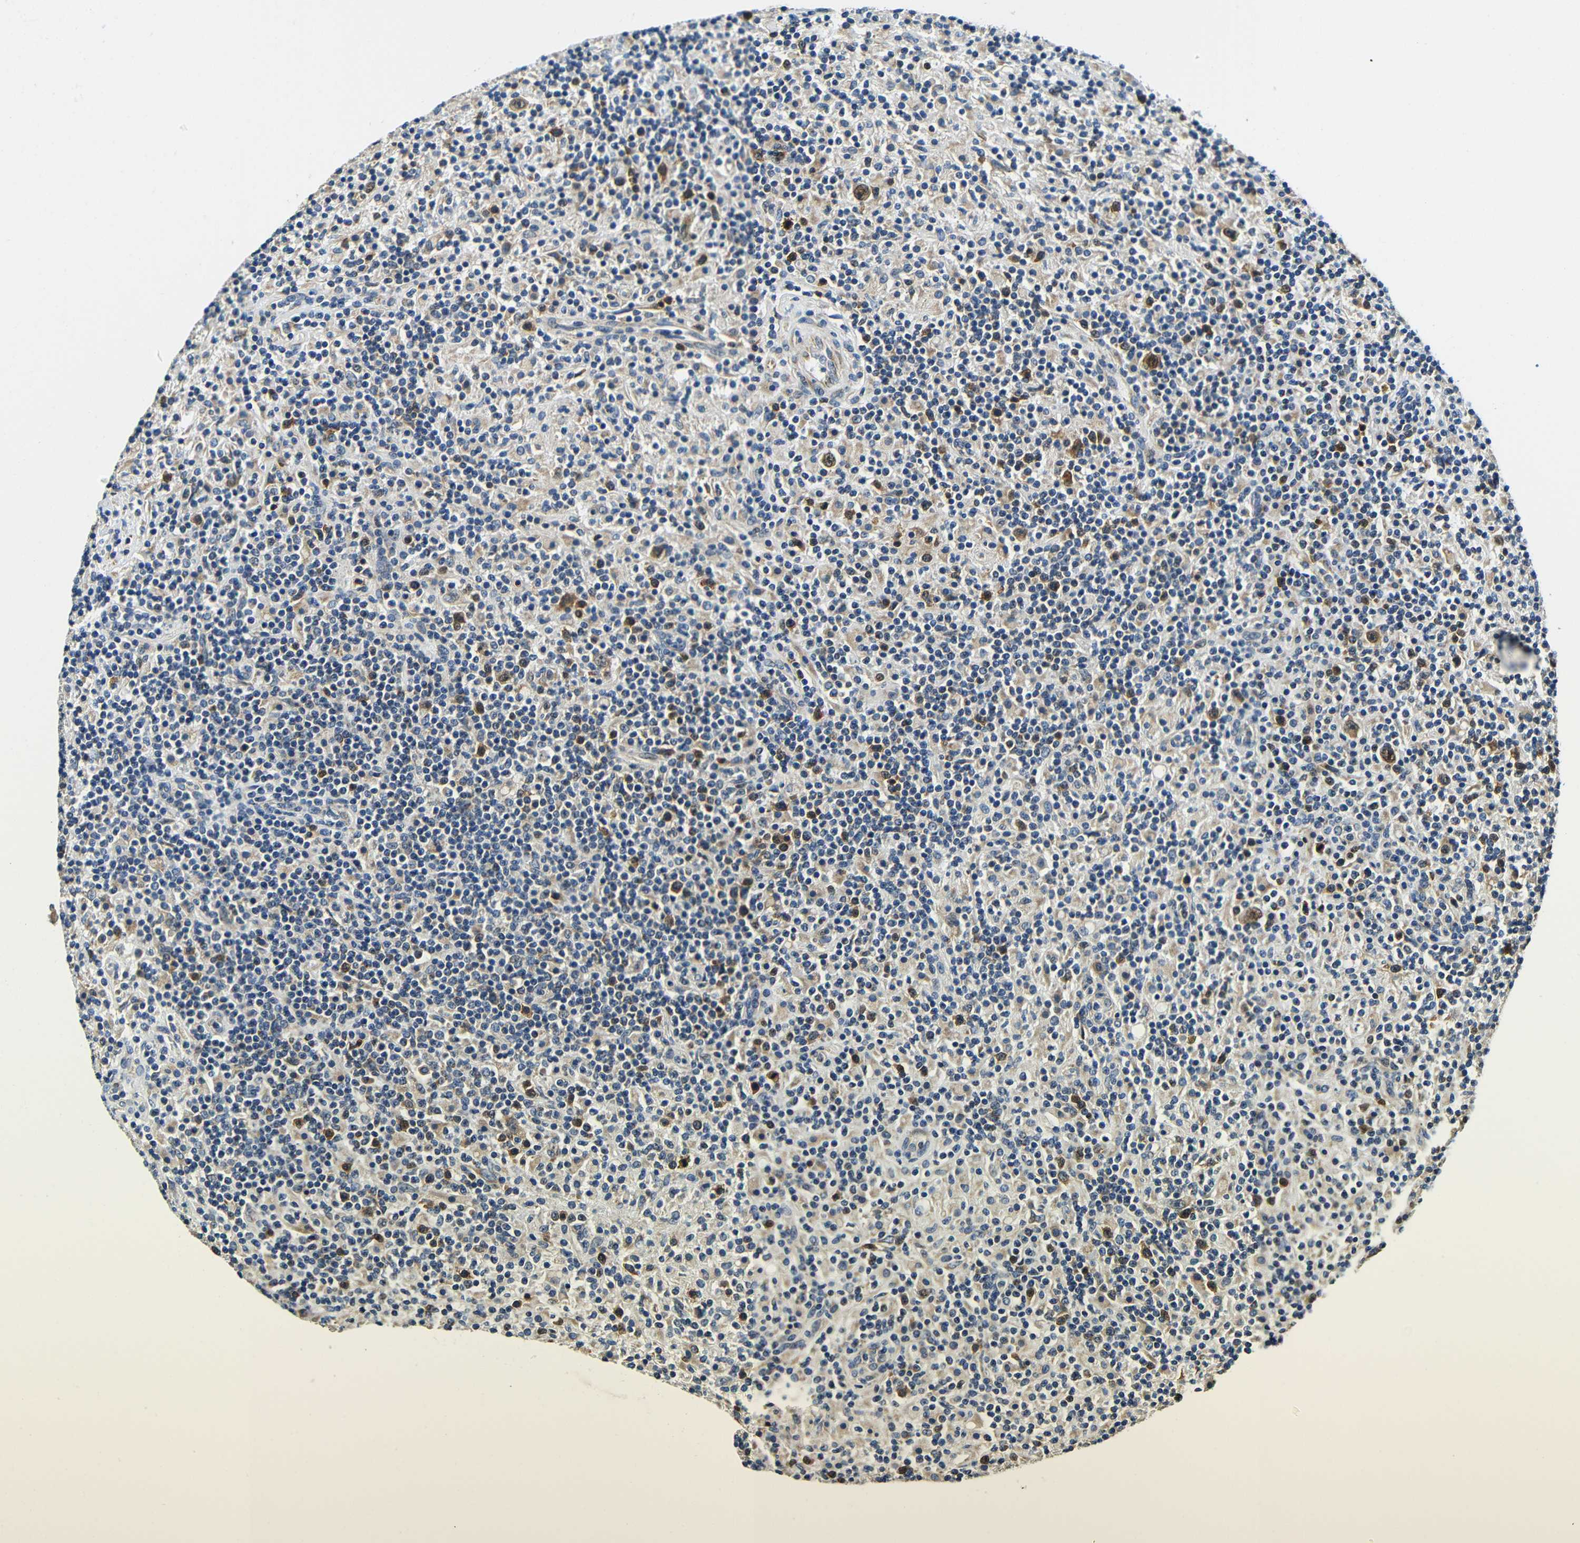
{"staining": {"intensity": "moderate", "quantity": ">75%", "location": "cytoplasmic/membranous,nuclear"}, "tissue": "lymphoma", "cell_type": "Tumor cells", "image_type": "cancer", "snomed": [{"axis": "morphology", "description": "Hodgkin's disease, NOS"}, {"axis": "topography", "description": "Lymph node"}], "caption": "A brown stain highlights moderate cytoplasmic/membranous and nuclear expression of a protein in lymphoma tumor cells.", "gene": "VAPB", "patient": {"sex": "male", "age": 70}}